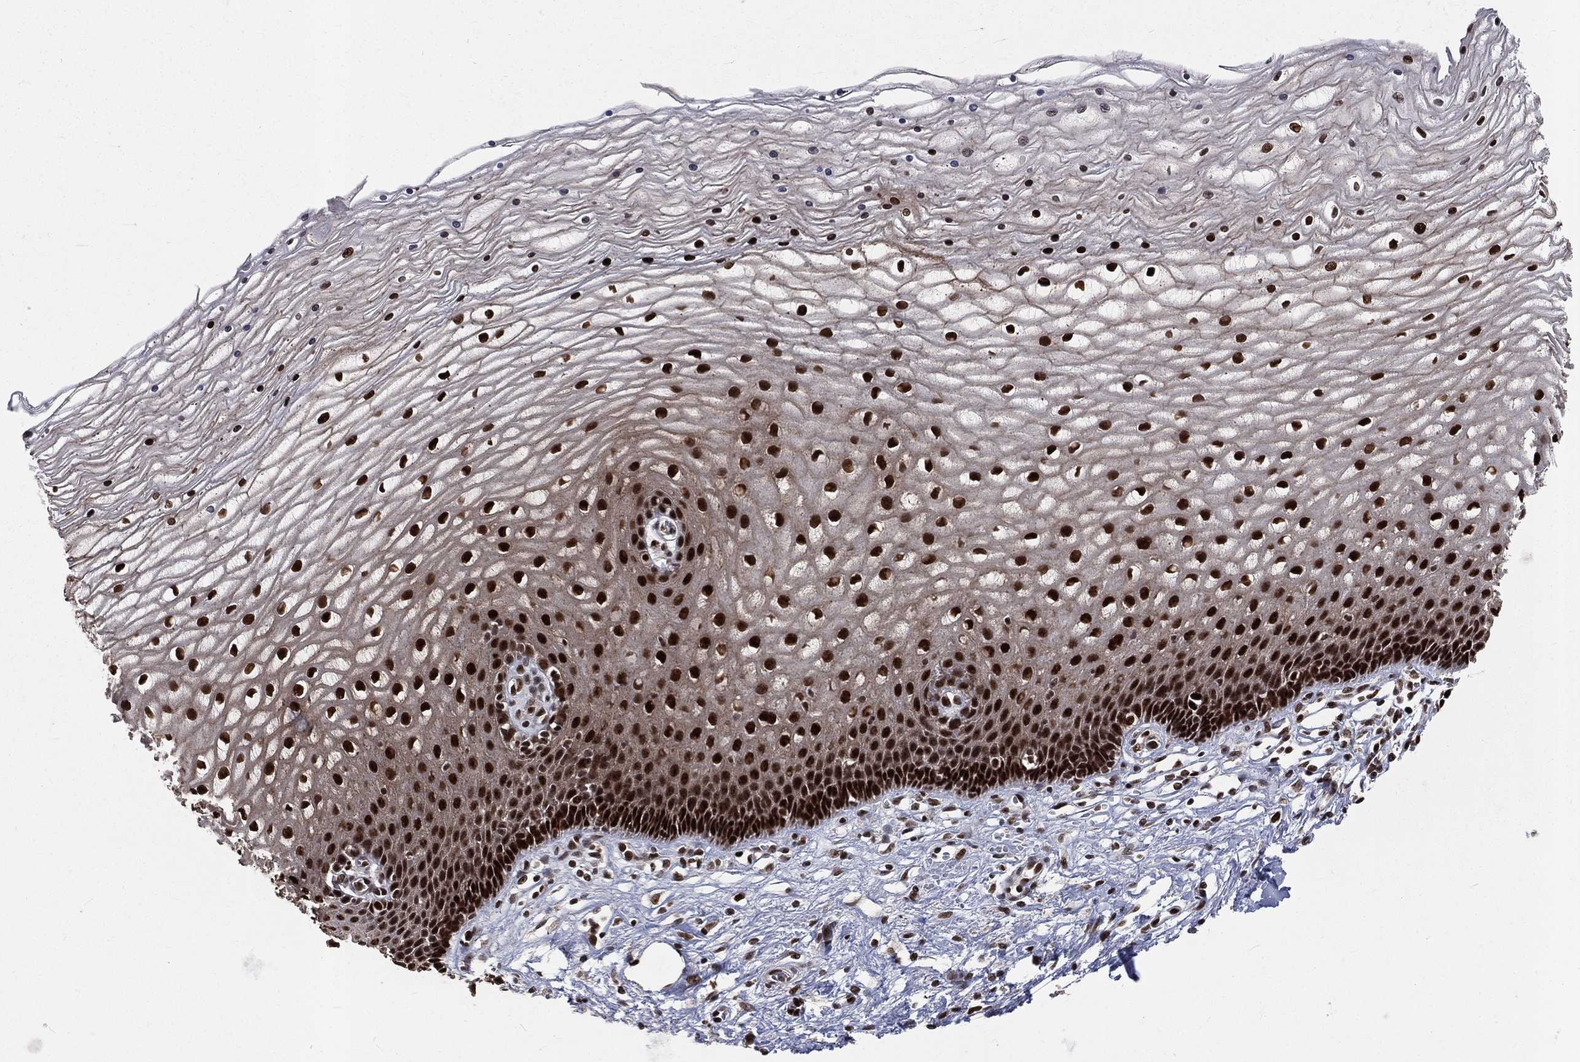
{"staining": {"intensity": "strong", "quantity": ">75%", "location": "nuclear"}, "tissue": "cervix", "cell_type": "Glandular cells", "image_type": "normal", "snomed": [{"axis": "morphology", "description": "Normal tissue, NOS"}, {"axis": "topography", "description": "Cervix"}], "caption": "There is high levels of strong nuclear positivity in glandular cells of unremarkable cervix, as demonstrated by immunohistochemical staining (brown color).", "gene": "POLB", "patient": {"sex": "female", "age": 35}}